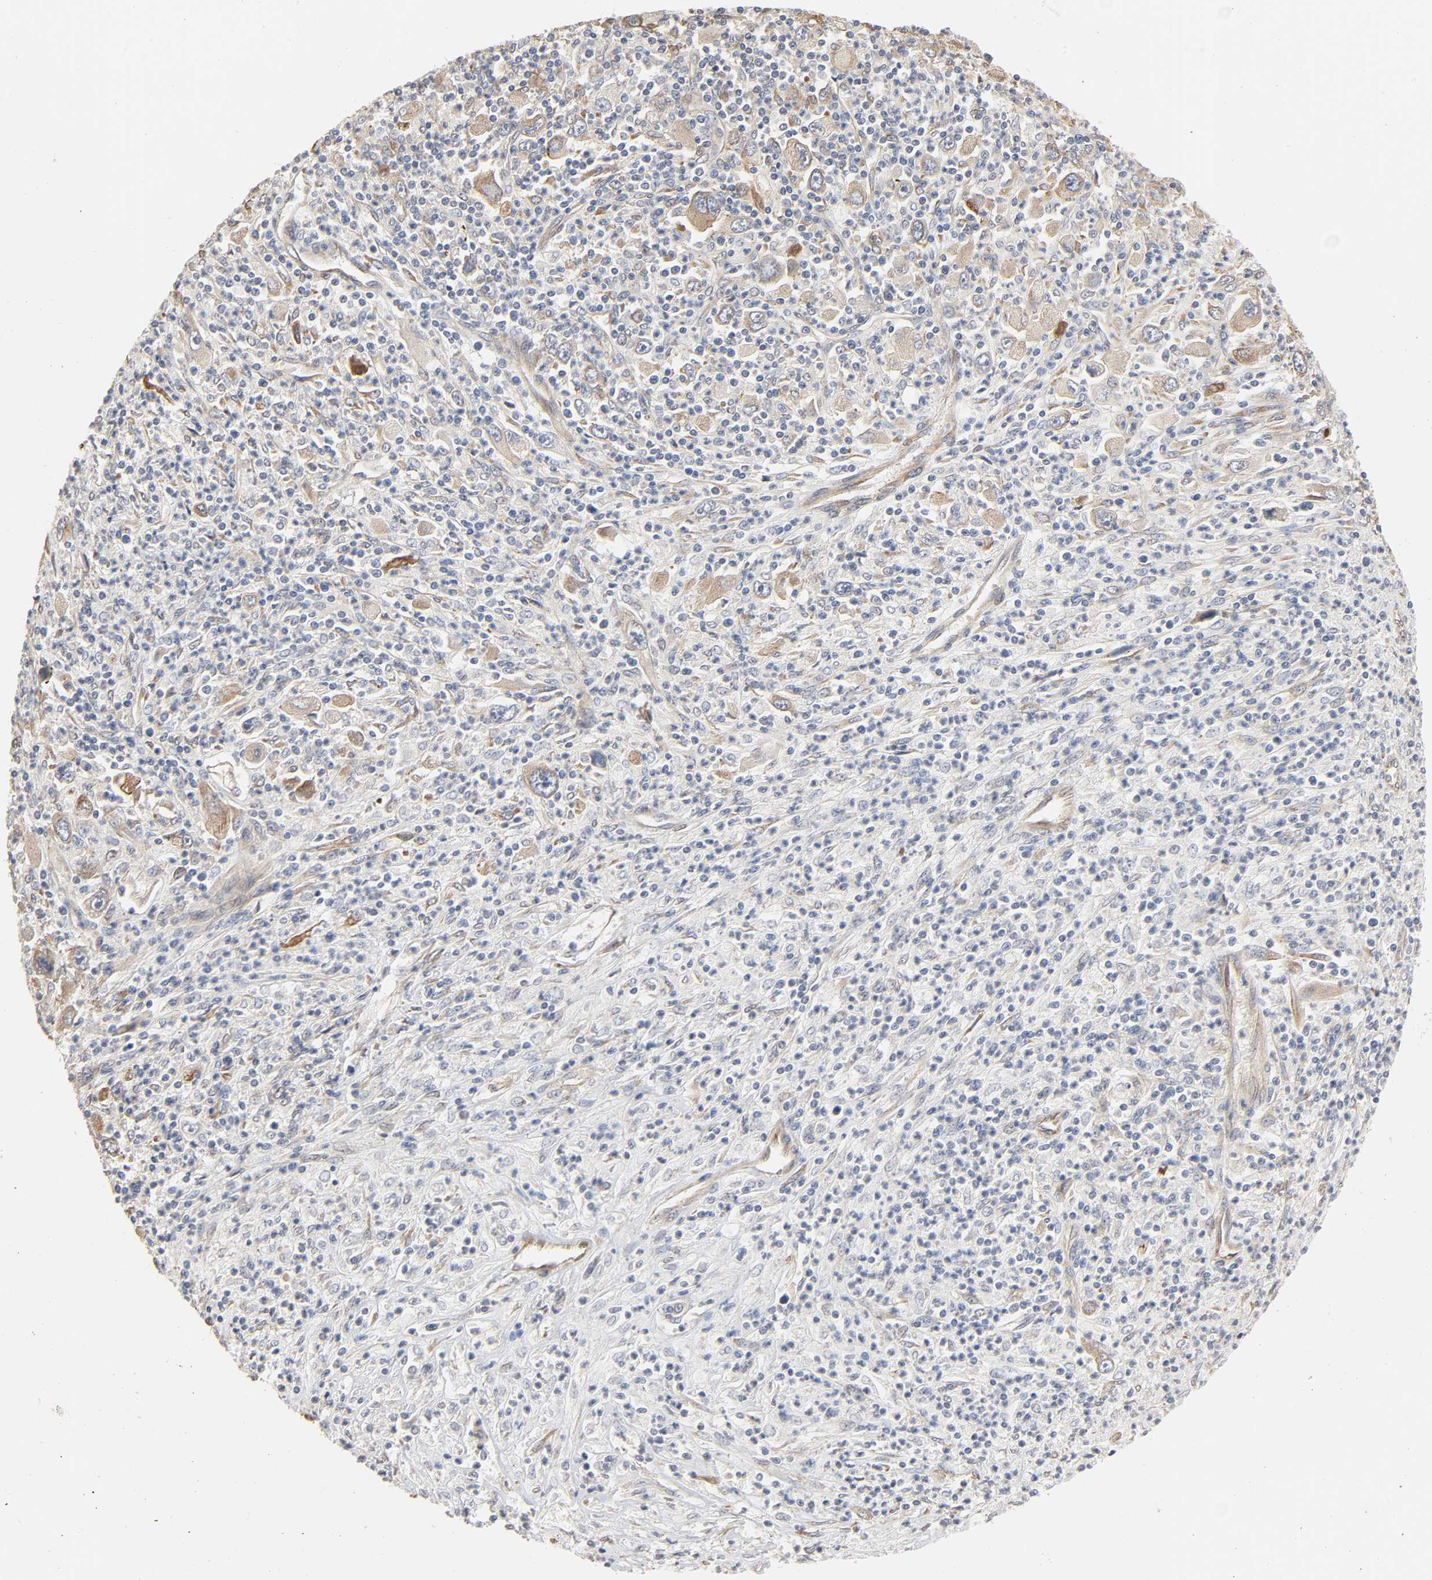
{"staining": {"intensity": "moderate", "quantity": ">75%", "location": "cytoplasmic/membranous"}, "tissue": "melanoma", "cell_type": "Tumor cells", "image_type": "cancer", "snomed": [{"axis": "morphology", "description": "Malignant melanoma, Metastatic site"}, {"axis": "topography", "description": "Skin"}], "caption": "Protein expression analysis of human malignant melanoma (metastatic site) reveals moderate cytoplasmic/membranous positivity in about >75% of tumor cells.", "gene": "NDRG2", "patient": {"sex": "female", "age": 56}}